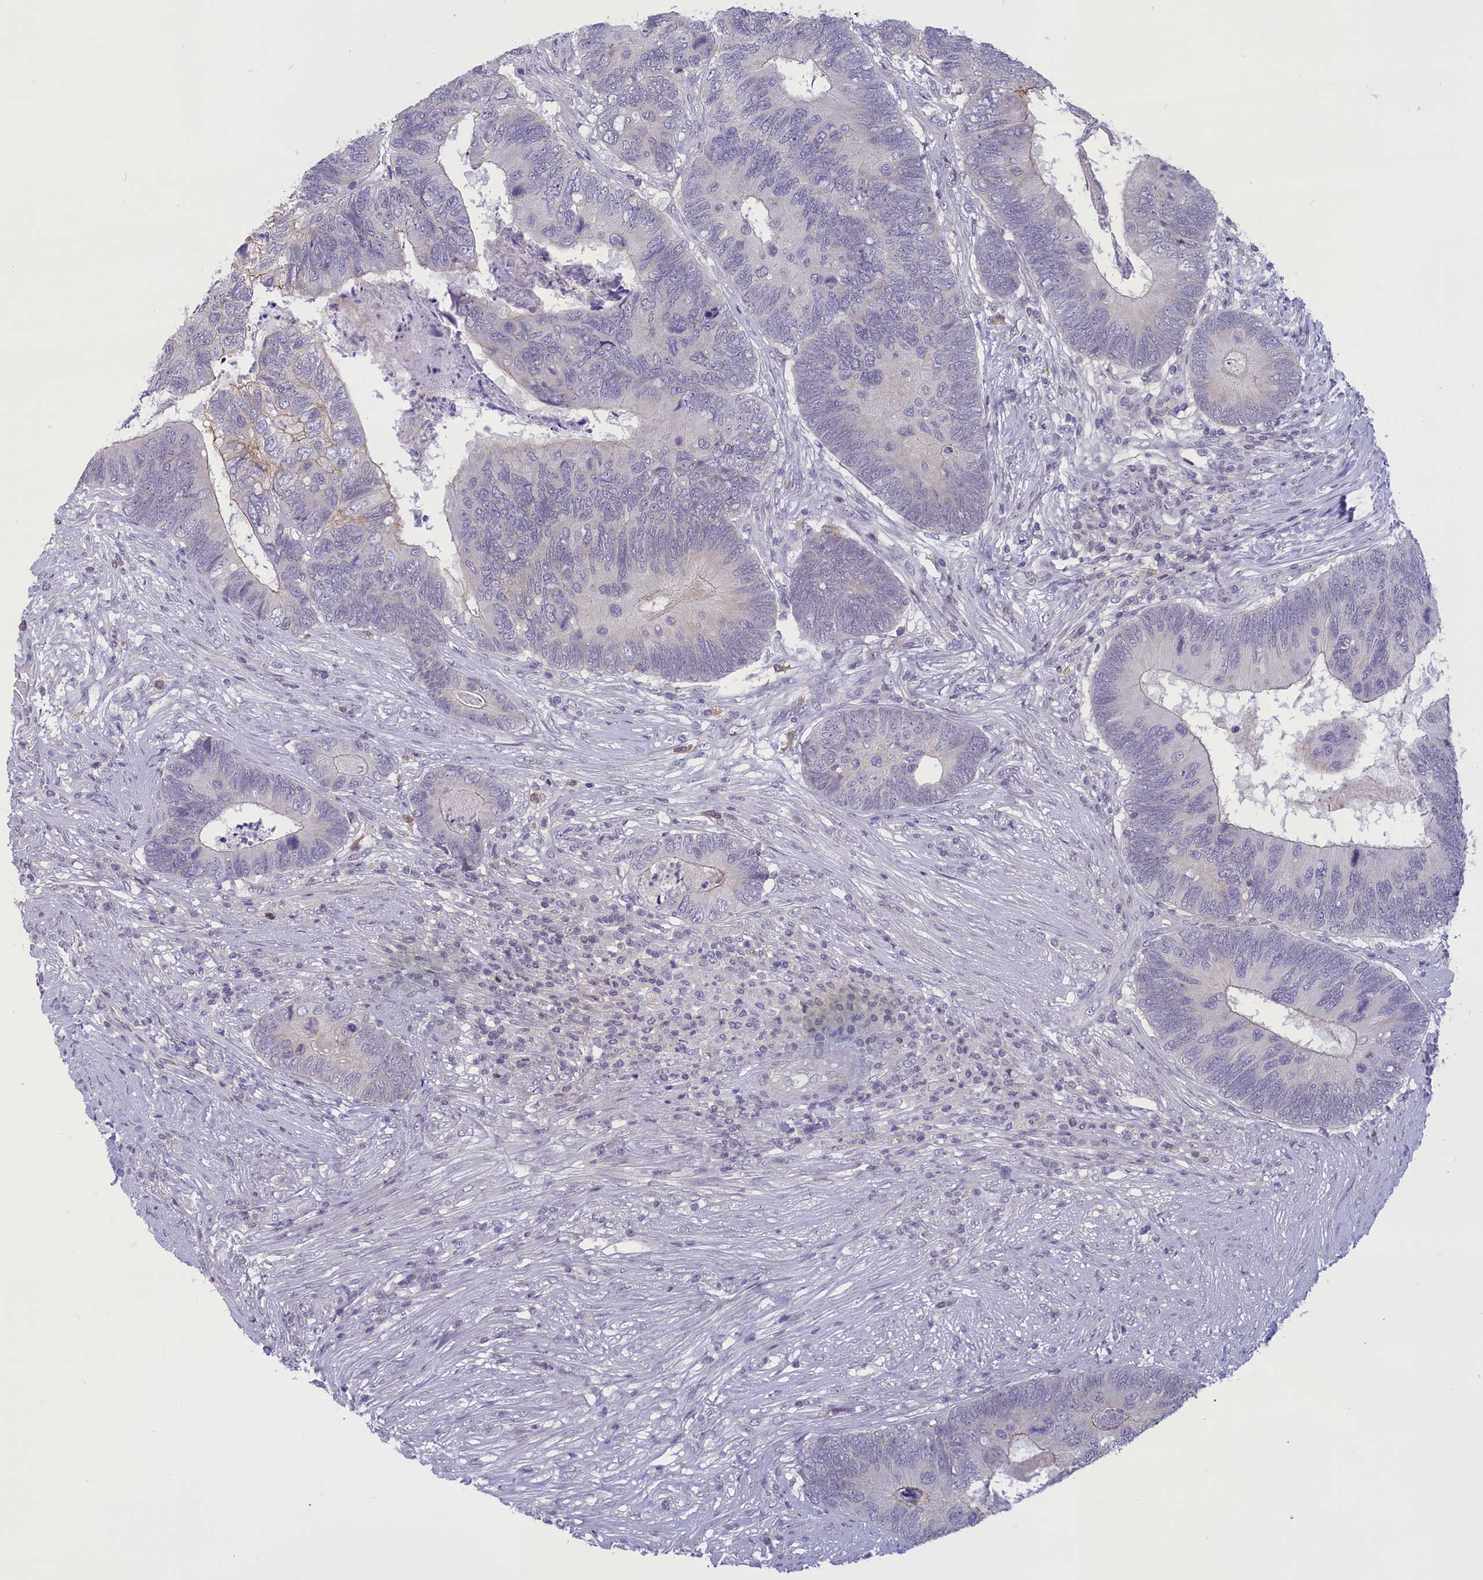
{"staining": {"intensity": "negative", "quantity": "none", "location": "none"}, "tissue": "colorectal cancer", "cell_type": "Tumor cells", "image_type": "cancer", "snomed": [{"axis": "morphology", "description": "Adenocarcinoma, NOS"}, {"axis": "topography", "description": "Colon"}], "caption": "High power microscopy photomicrograph of an immunohistochemistry (IHC) micrograph of colorectal cancer (adenocarcinoma), revealing no significant positivity in tumor cells. (Stains: DAB immunohistochemistry with hematoxylin counter stain, Microscopy: brightfield microscopy at high magnification).", "gene": "CORO2A", "patient": {"sex": "female", "age": 67}}